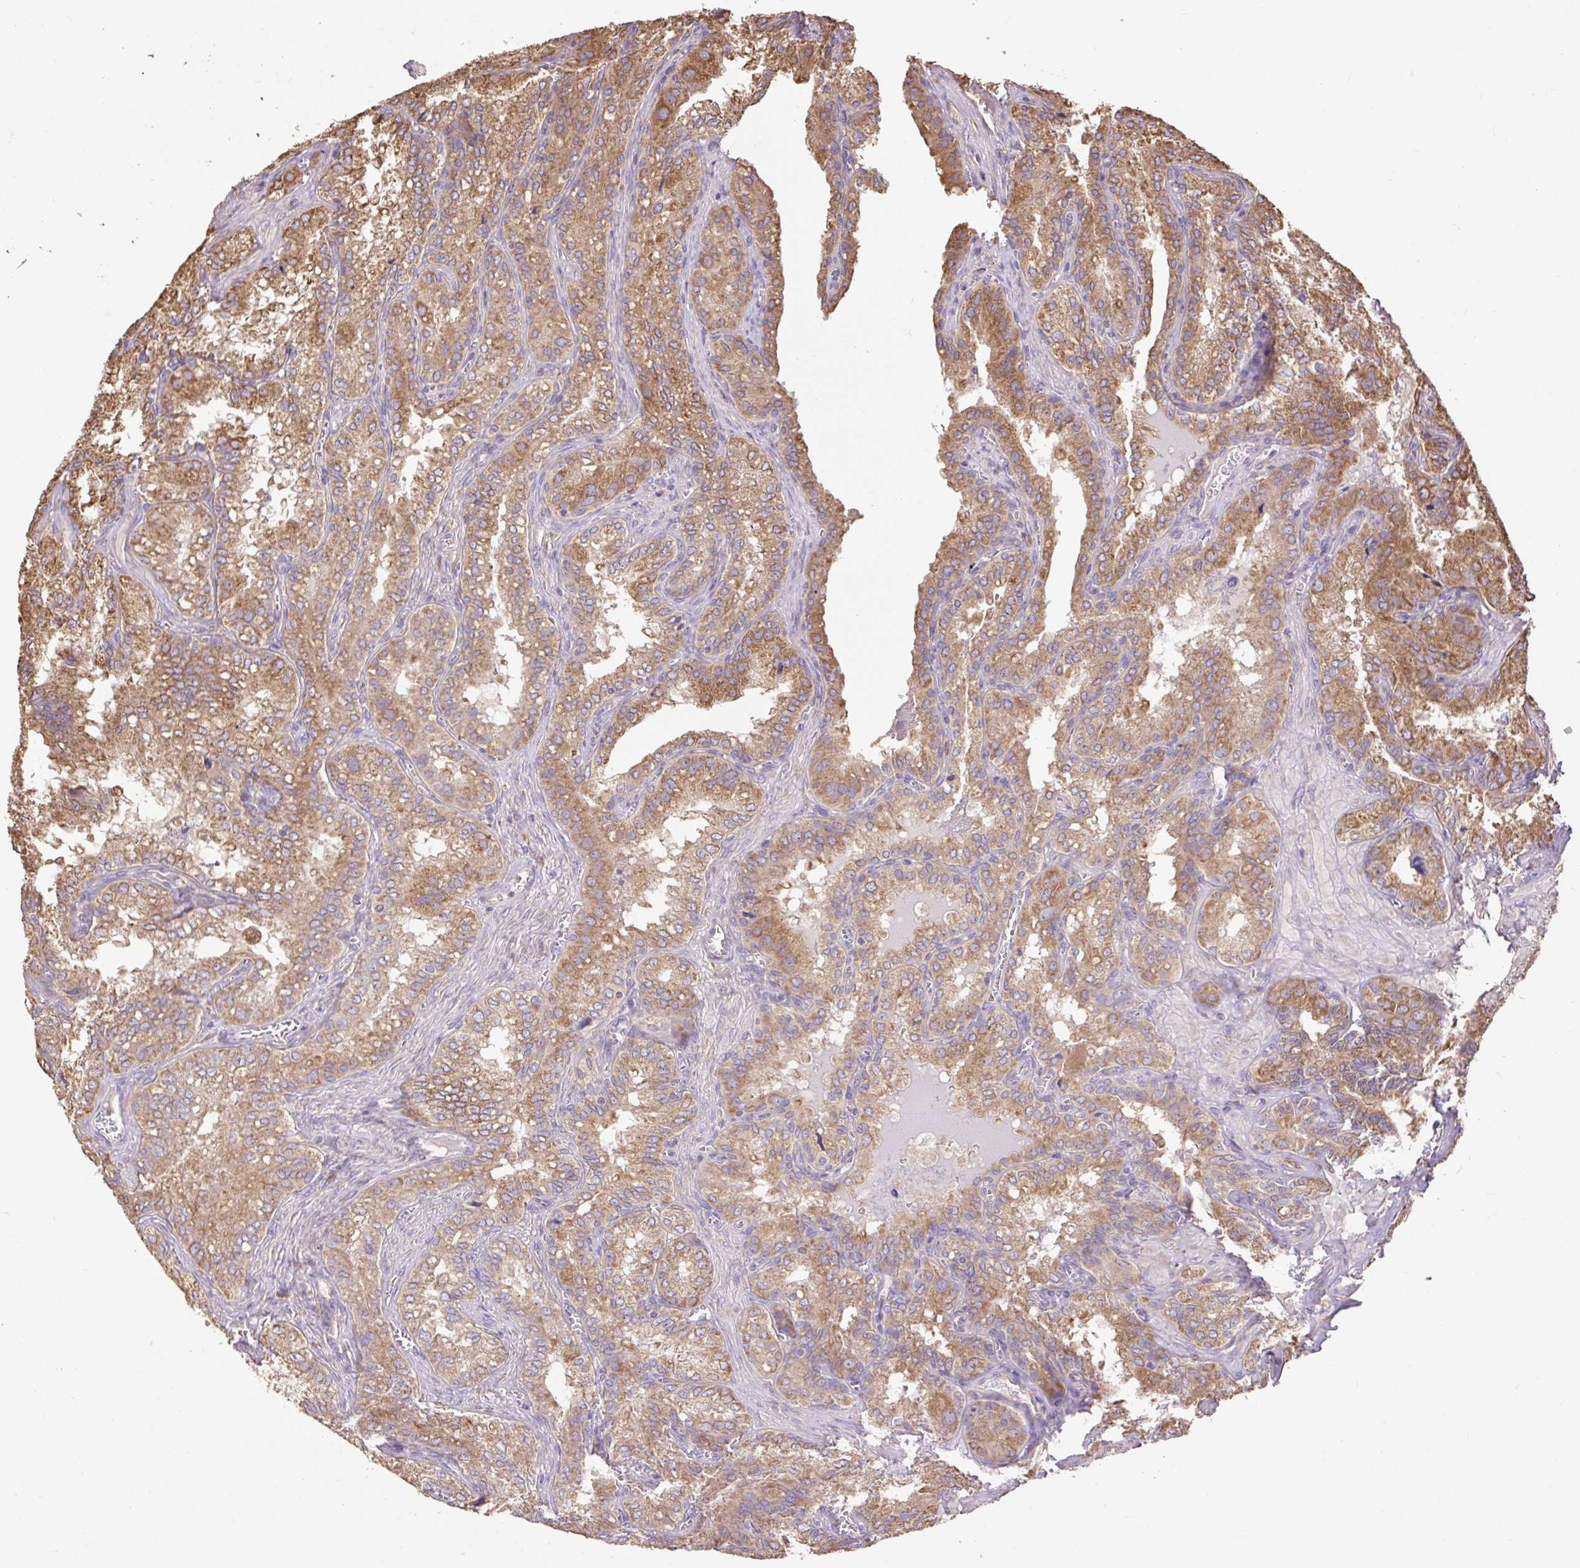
{"staining": {"intensity": "moderate", "quantity": ">75%", "location": "cytoplasmic/membranous"}, "tissue": "seminal vesicle", "cell_type": "Glandular cells", "image_type": "normal", "snomed": [{"axis": "morphology", "description": "Normal tissue, NOS"}, {"axis": "topography", "description": "Seminal veicle"}], "caption": "Immunohistochemical staining of benign human seminal vesicle displays medium levels of moderate cytoplasmic/membranous expression in about >75% of glandular cells.", "gene": "DESI1", "patient": {"sex": "male", "age": 47}}